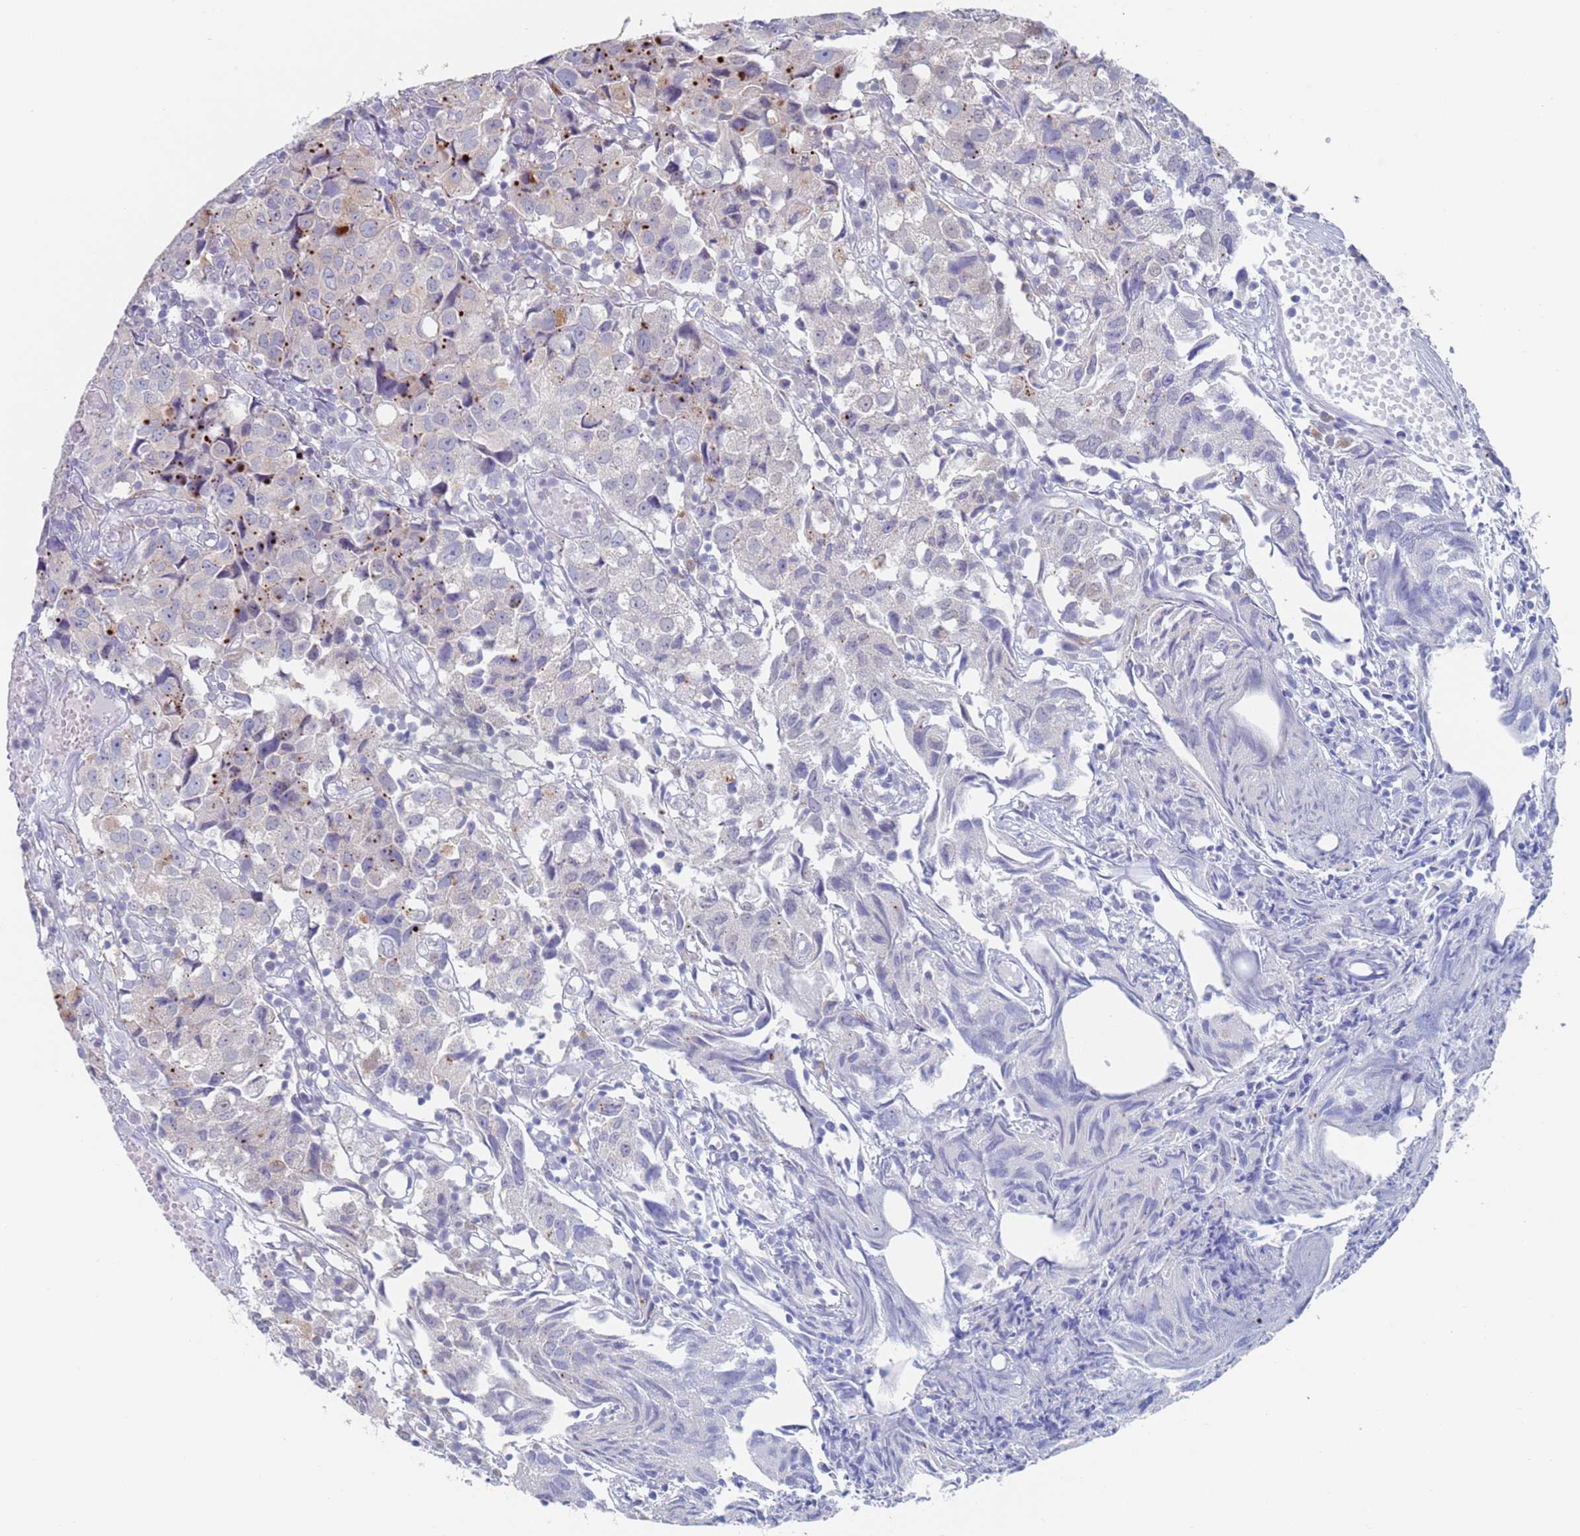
{"staining": {"intensity": "moderate", "quantity": "<25%", "location": "cytoplasmic/membranous"}, "tissue": "urothelial cancer", "cell_type": "Tumor cells", "image_type": "cancer", "snomed": [{"axis": "morphology", "description": "Urothelial carcinoma, High grade"}, {"axis": "topography", "description": "Urinary bladder"}], "caption": "Immunohistochemical staining of high-grade urothelial carcinoma demonstrates low levels of moderate cytoplasmic/membranous expression in about <25% of tumor cells.", "gene": "FUCA1", "patient": {"sex": "female", "age": 75}}